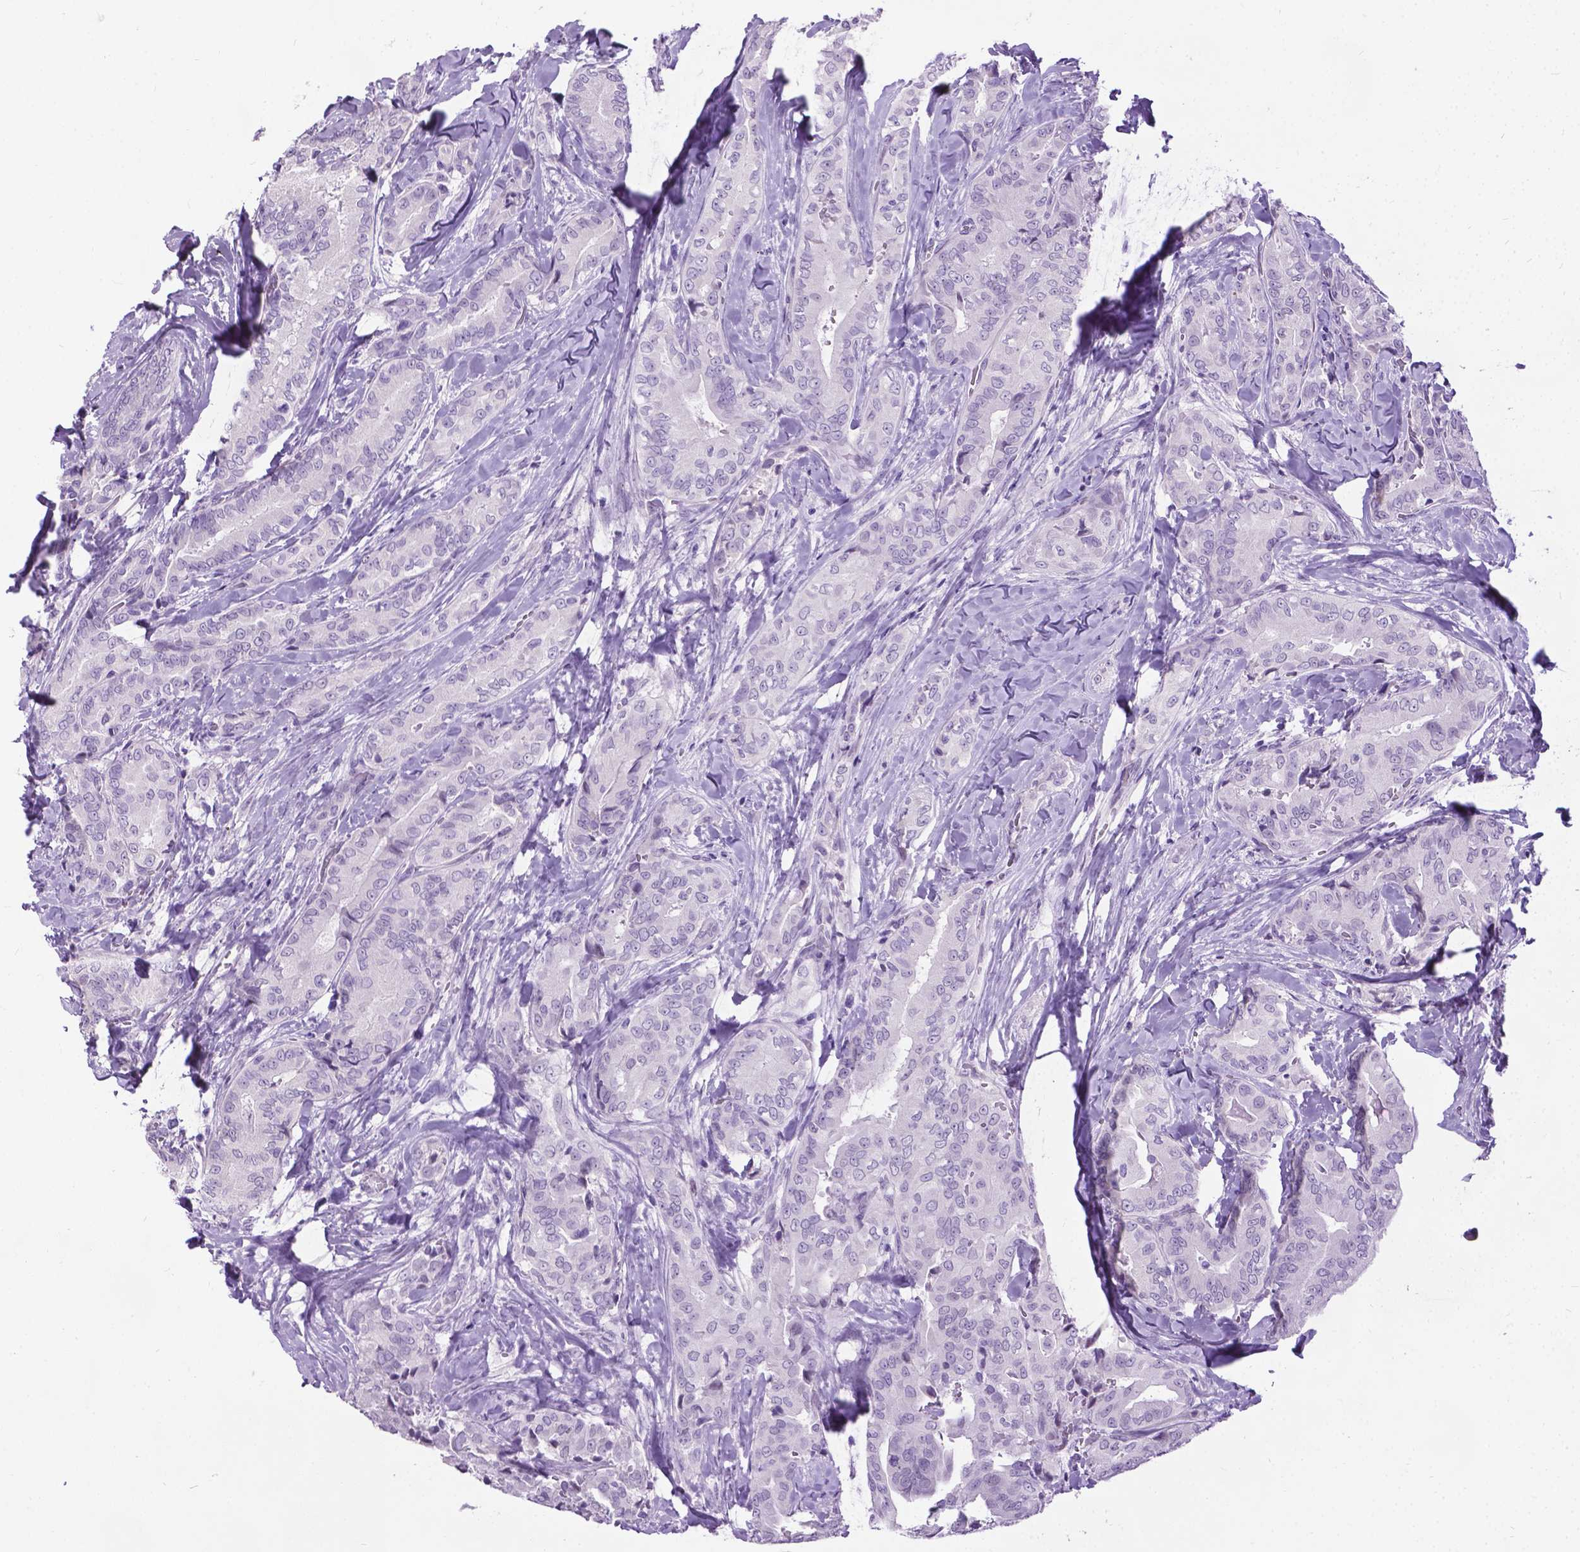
{"staining": {"intensity": "negative", "quantity": "none", "location": "none"}, "tissue": "thyroid cancer", "cell_type": "Tumor cells", "image_type": "cancer", "snomed": [{"axis": "morphology", "description": "Papillary adenocarcinoma, NOS"}, {"axis": "topography", "description": "Thyroid gland"}], "caption": "IHC micrograph of neoplastic tissue: human thyroid cancer stained with DAB demonstrates no significant protein staining in tumor cells. (DAB immunohistochemistry (IHC), high magnification).", "gene": "PROB1", "patient": {"sex": "male", "age": 61}}